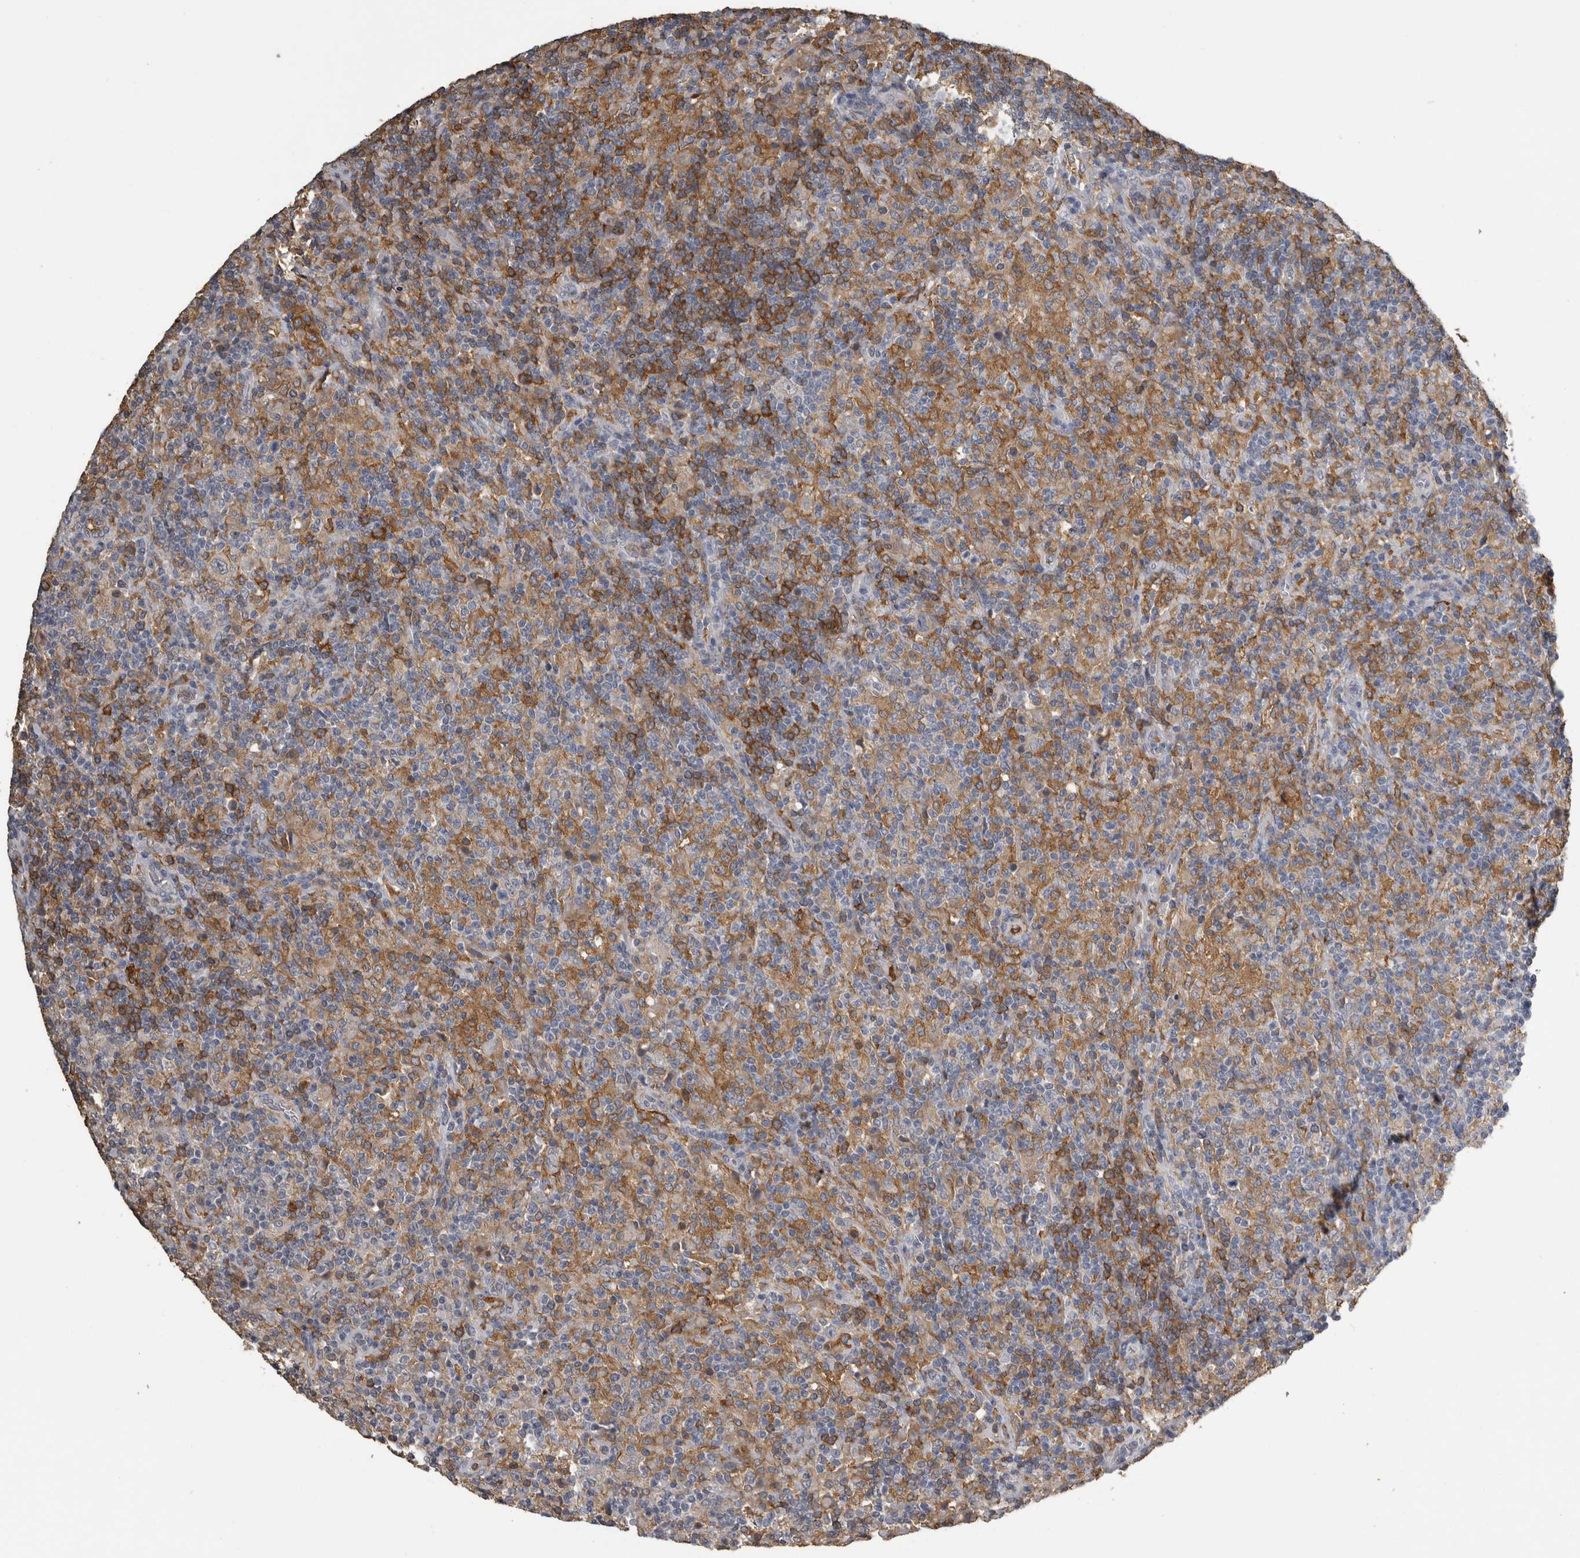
{"staining": {"intensity": "moderate", "quantity": "25%-75%", "location": "cytoplasmic/membranous"}, "tissue": "lymphoma", "cell_type": "Tumor cells", "image_type": "cancer", "snomed": [{"axis": "morphology", "description": "Hodgkin's disease, NOS"}, {"axis": "topography", "description": "Lymph node"}], "caption": "Immunohistochemistry (IHC) image of neoplastic tissue: Hodgkin's disease stained using immunohistochemistry (IHC) shows medium levels of moderate protein expression localized specifically in the cytoplasmic/membranous of tumor cells, appearing as a cytoplasmic/membranous brown color.", "gene": "PIK3AP1", "patient": {"sex": "male", "age": 70}}